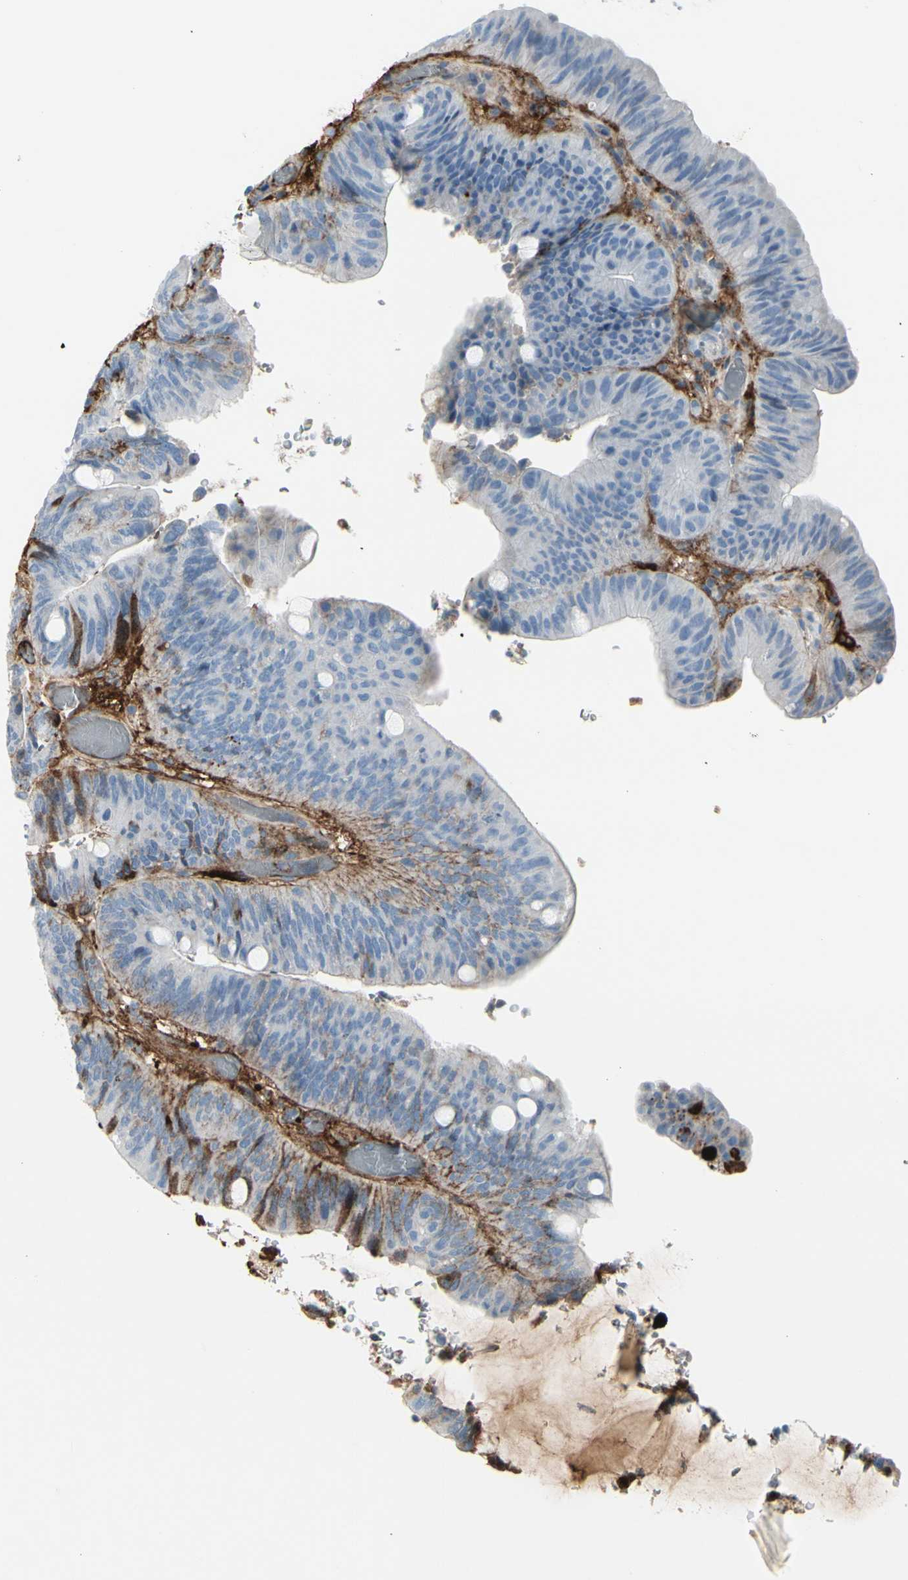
{"staining": {"intensity": "negative", "quantity": "none", "location": "none"}, "tissue": "colorectal cancer", "cell_type": "Tumor cells", "image_type": "cancer", "snomed": [{"axis": "morphology", "description": "Normal tissue, NOS"}, {"axis": "morphology", "description": "Adenocarcinoma, NOS"}, {"axis": "topography", "description": "Rectum"}, {"axis": "topography", "description": "Peripheral nerve tissue"}], "caption": "A high-resolution histopathology image shows immunohistochemistry (IHC) staining of adenocarcinoma (colorectal), which reveals no significant staining in tumor cells.", "gene": "IGHG1", "patient": {"sex": "male", "age": 92}}